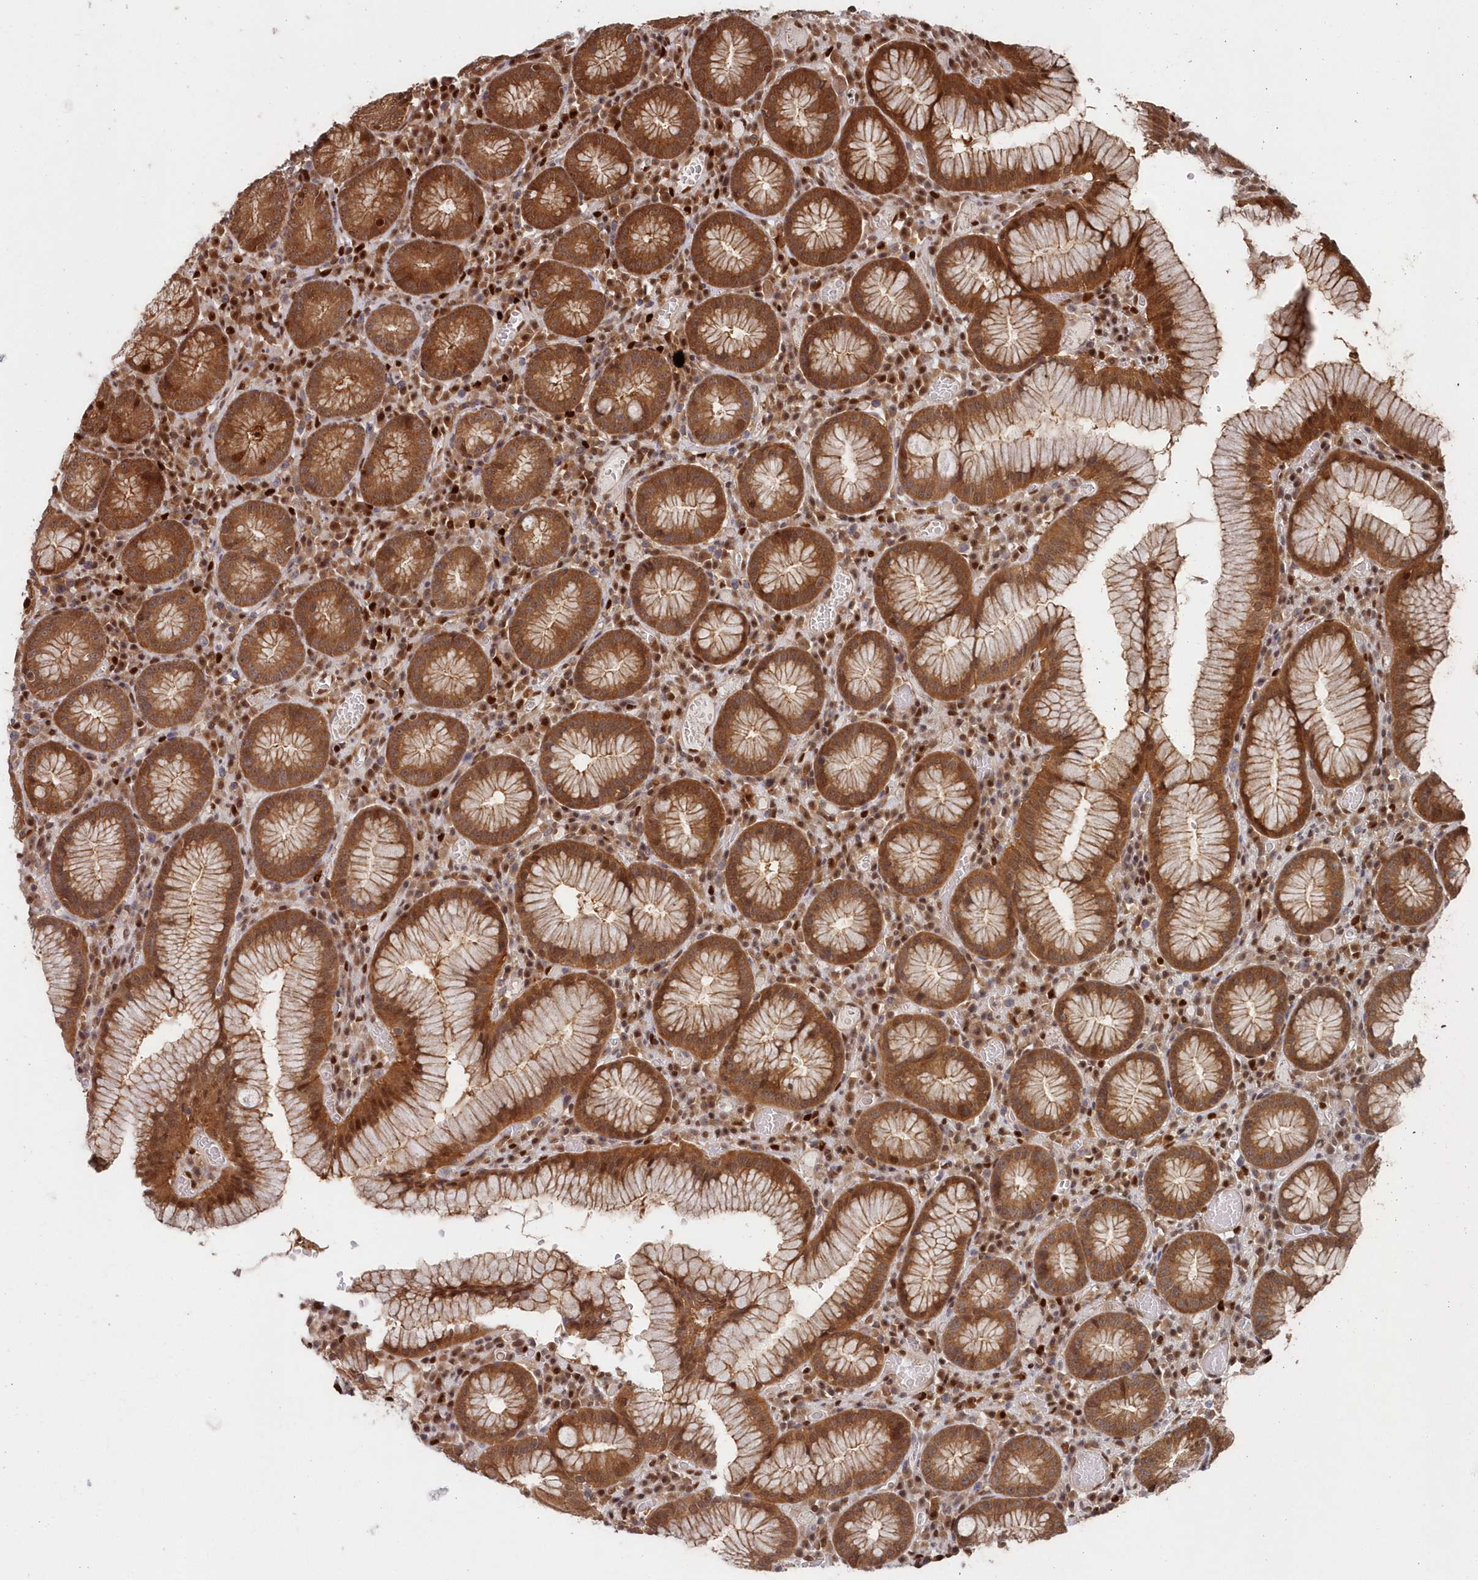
{"staining": {"intensity": "strong", "quantity": ">75%", "location": "cytoplasmic/membranous,nuclear"}, "tissue": "stomach", "cell_type": "Glandular cells", "image_type": "normal", "snomed": [{"axis": "morphology", "description": "Normal tissue, NOS"}, {"axis": "topography", "description": "Stomach"}], "caption": "A high-resolution image shows immunohistochemistry (IHC) staining of unremarkable stomach, which demonstrates strong cytoplasmic/membranous,nuclear staining in approximately >75% of glandular cells. (brown staining indicates protein expression, while blue staining denotes nuclei).", "gene": "ABHD14B", "patient": {"sex": "male", "age": 55}}